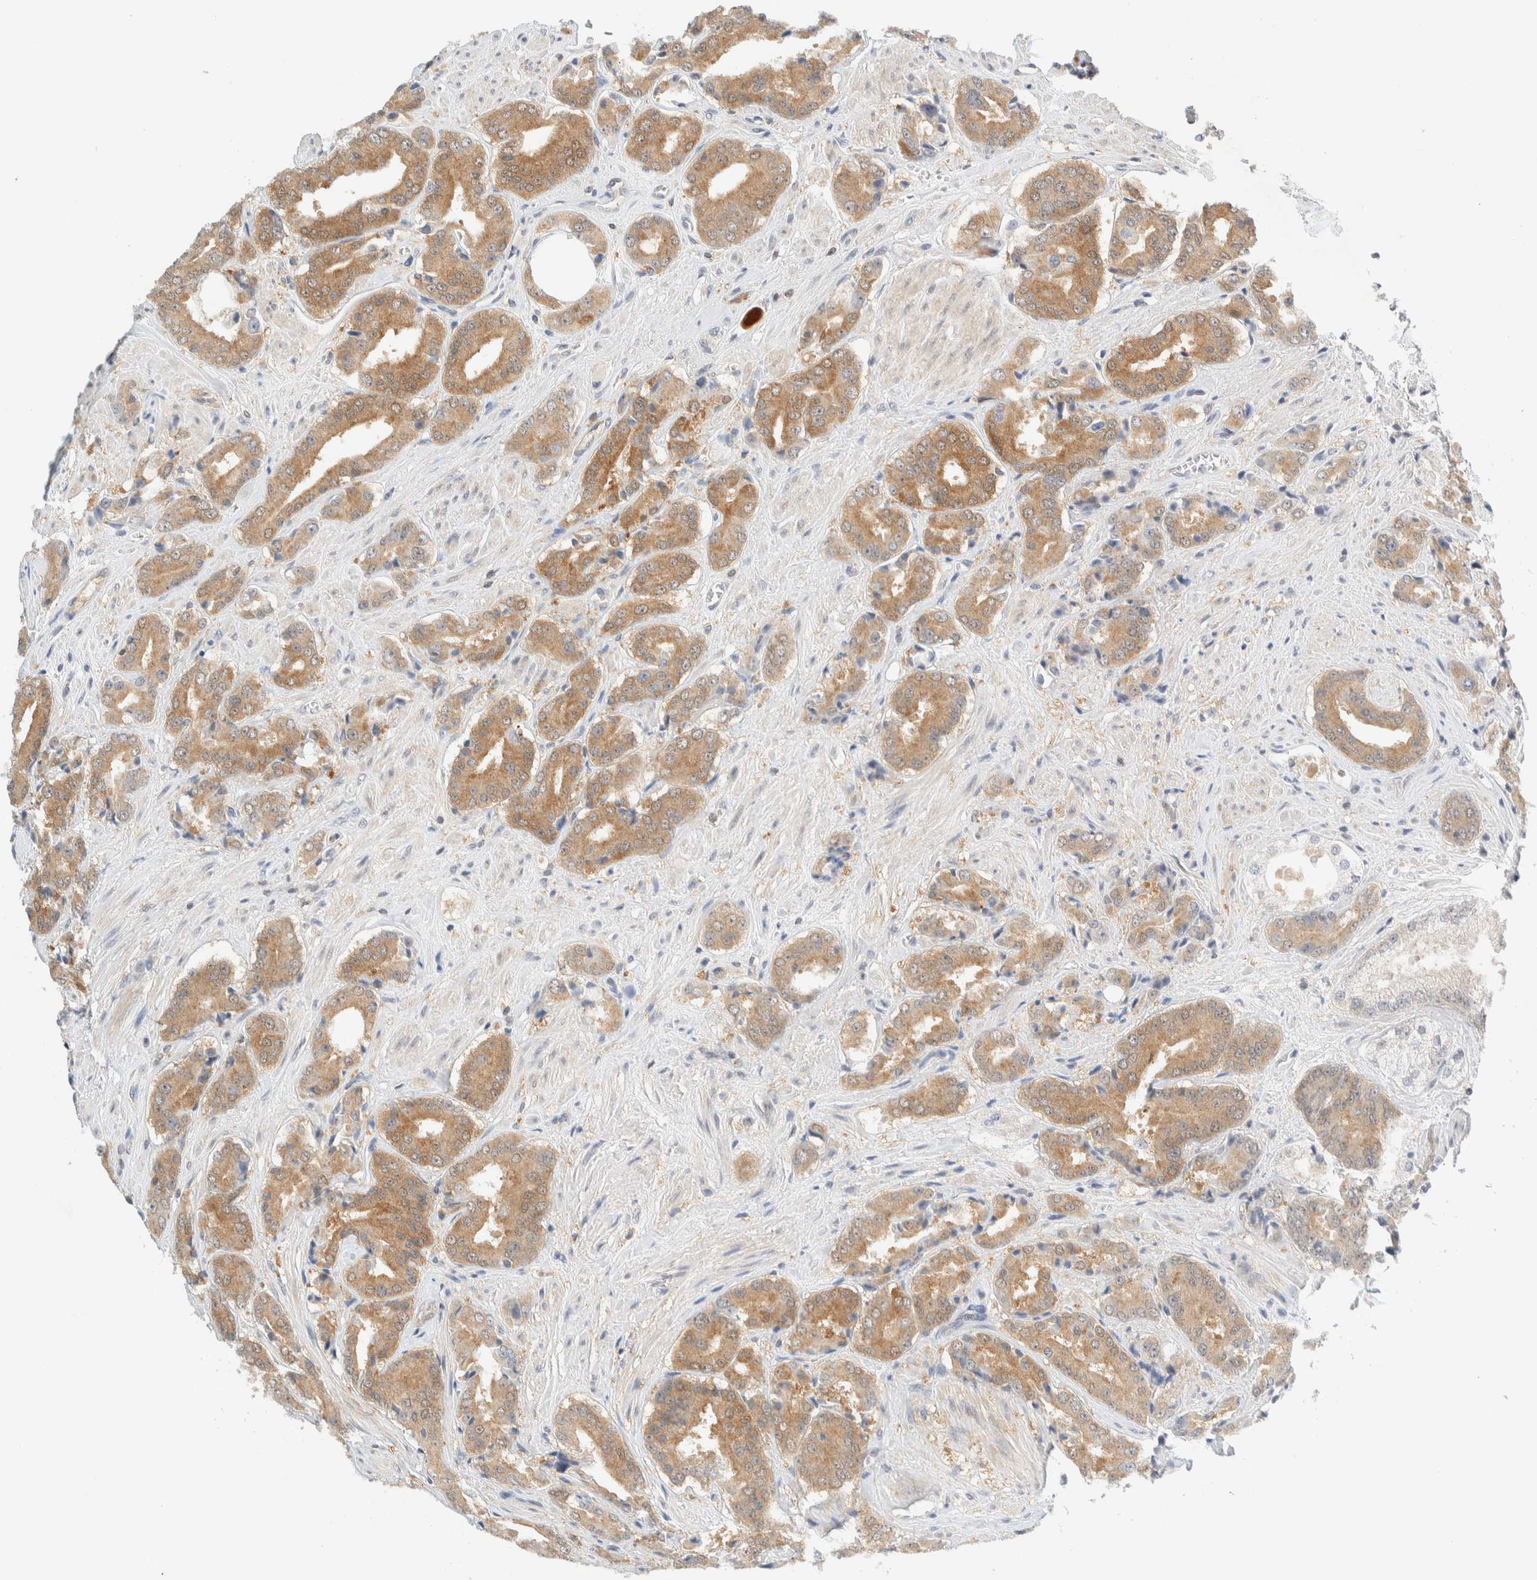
{"staining": {"intensity": "moderate", "quantity": ">75%", "location": "cytoplasmic/membranous"}, "tissue": "prostate cancer", "cell_type": "Tumor cells", "image_type": "cancer", "snomed": [{"axis": "morphology", "description": "Adenocarcinoma, High grade"}, {"axis": "topography", "description": "Prostate"}], "caption": "Prostate cancer tissue reveals moderate cytoplasmic/membranous positivity in approximately >75% of tumor cells, visualized by immunohistochemistry.", "gene": "PCYT2", "patient": {"sex": "male", "age": 71}}